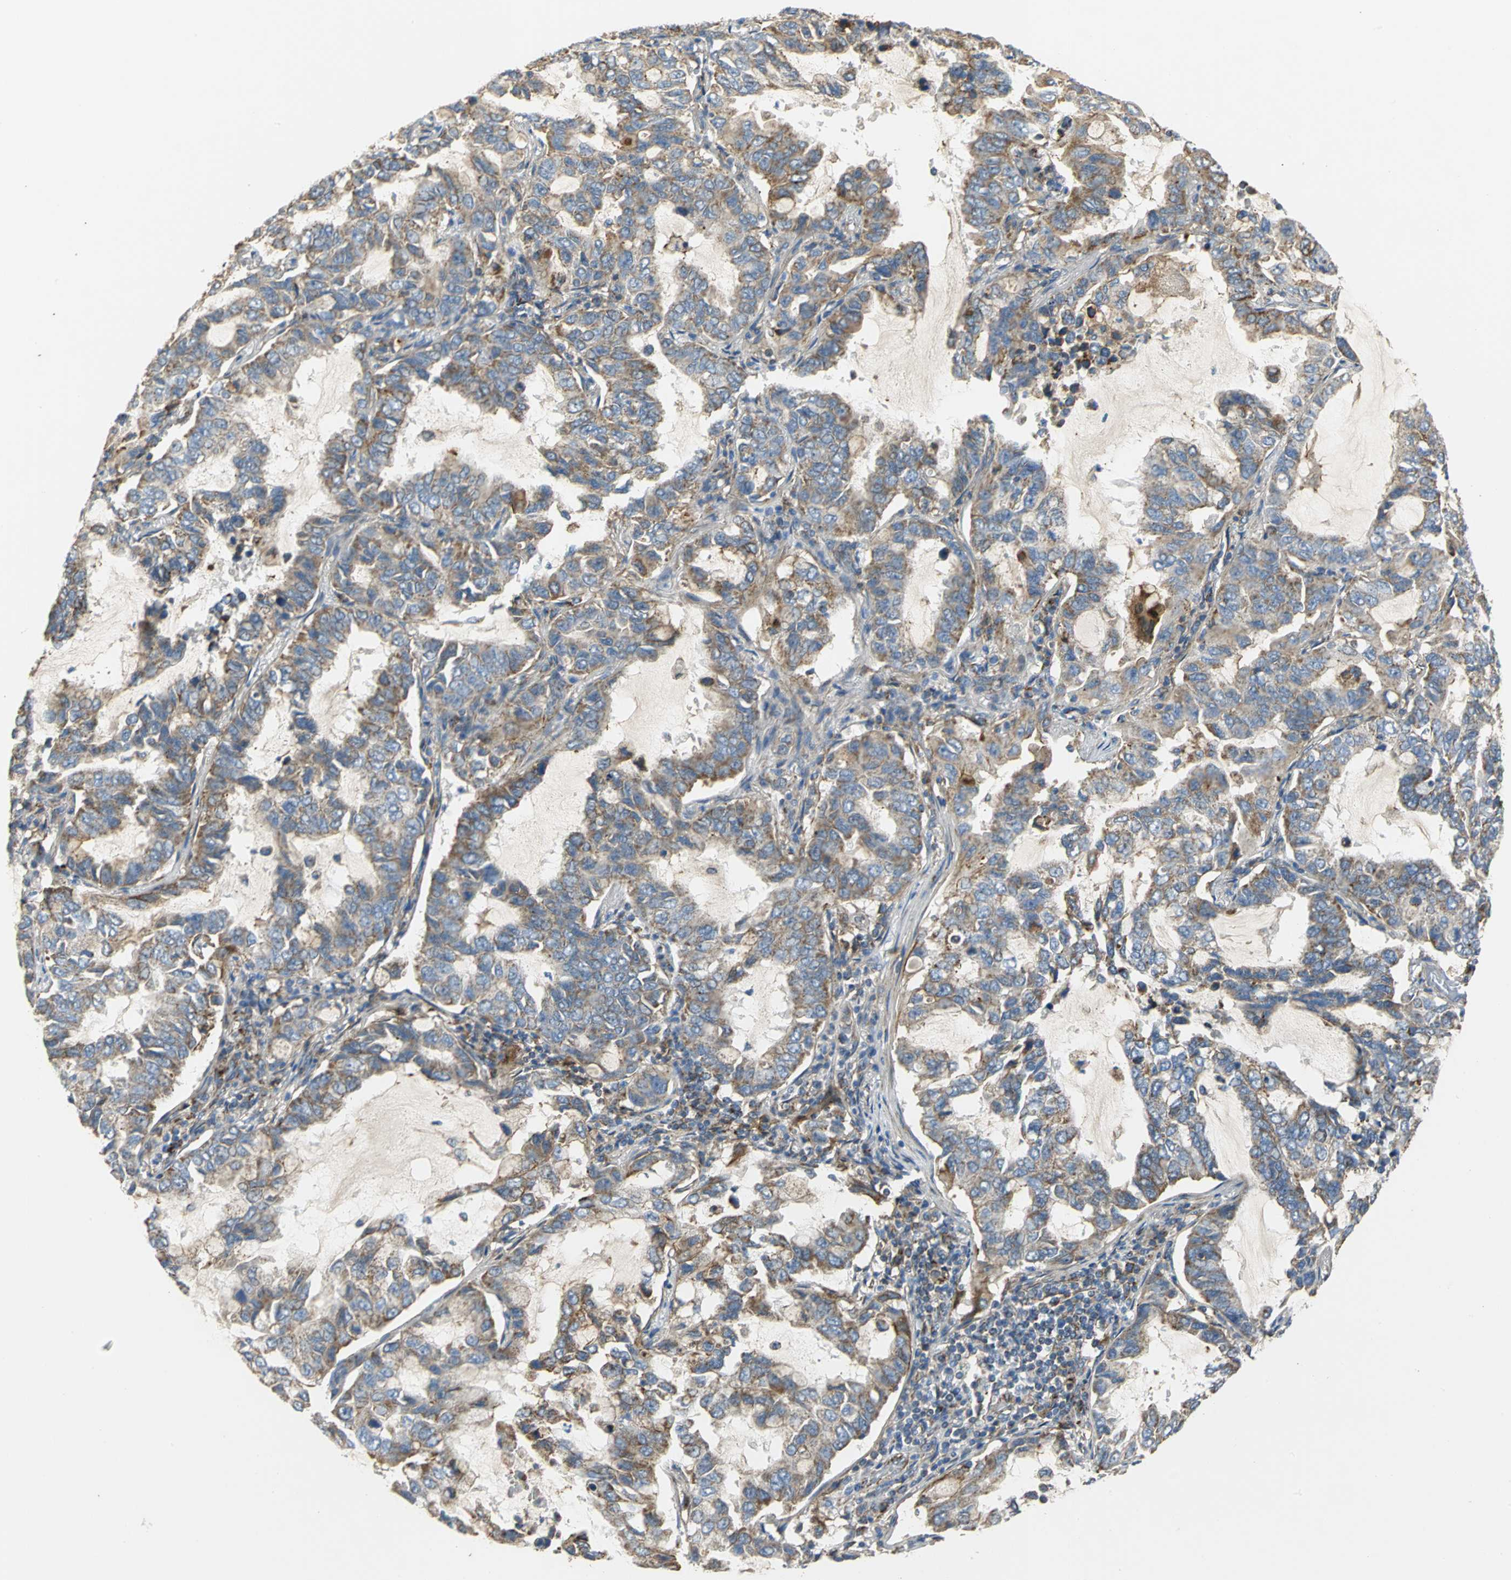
{"staining": {"intensity": "moderate", "quantity": ">75%", "location": "cytoplasmic/membranous"}, "tissue": "lung cancer", "cell_type": "Tumor cells", "image_type": "cancer", "snomed": [{"axis": "morphology", "description": "Adenocarcinoma, NOS"}, {"axis": "topography", "description": "Lung"}], "caption": "The micrograph exhibits staining of lung cancer (adenocarcinoma), revealing moderate cytoplasmic/membranous protein staining (brown color) within tumor cells. (DAB IHC with brightfield microscopy, high magnification).", "gene": "NDUFB5", "patient": {"sex": "male", "age": 64}}